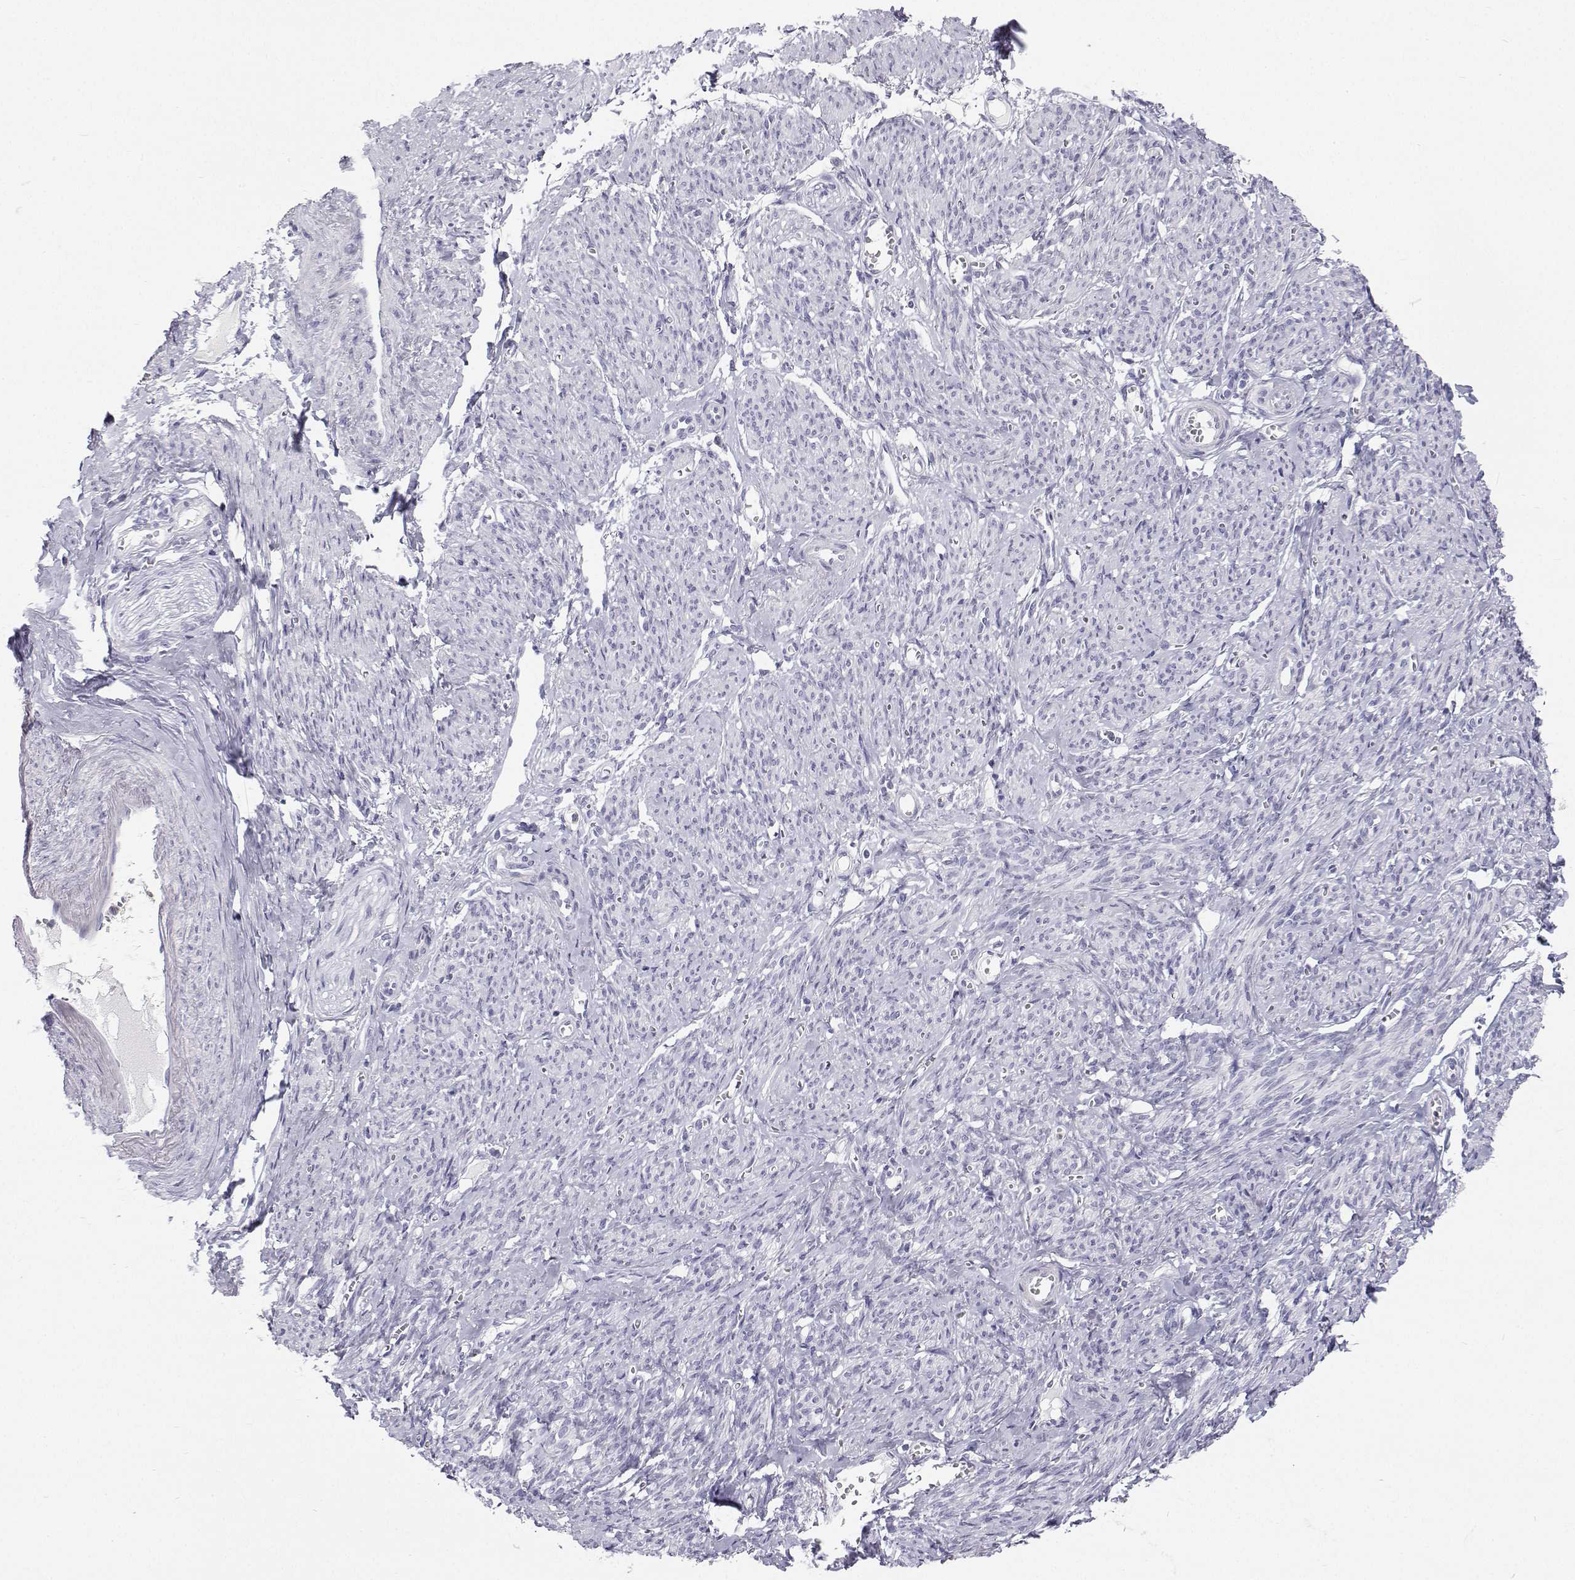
{"staining": {"intensity": "negative", "quantity": "none", "location": "none"}, "tissue": "smooth muscle", "cell_type": "Smooth muscle cells", "image_type": "normal", "snomed": [{"axis": "morphology", "description": "Normal tissue, NOS"}, {"axis": "topography", "description": "Smooth muscle"}], "caption": "Benign smooth muscle was stained to show a protein in brown. There is no significant positivity in smooth muscle cells.", "gene": "SFTPB", "patient": {"sex": "female", "age": 65}}